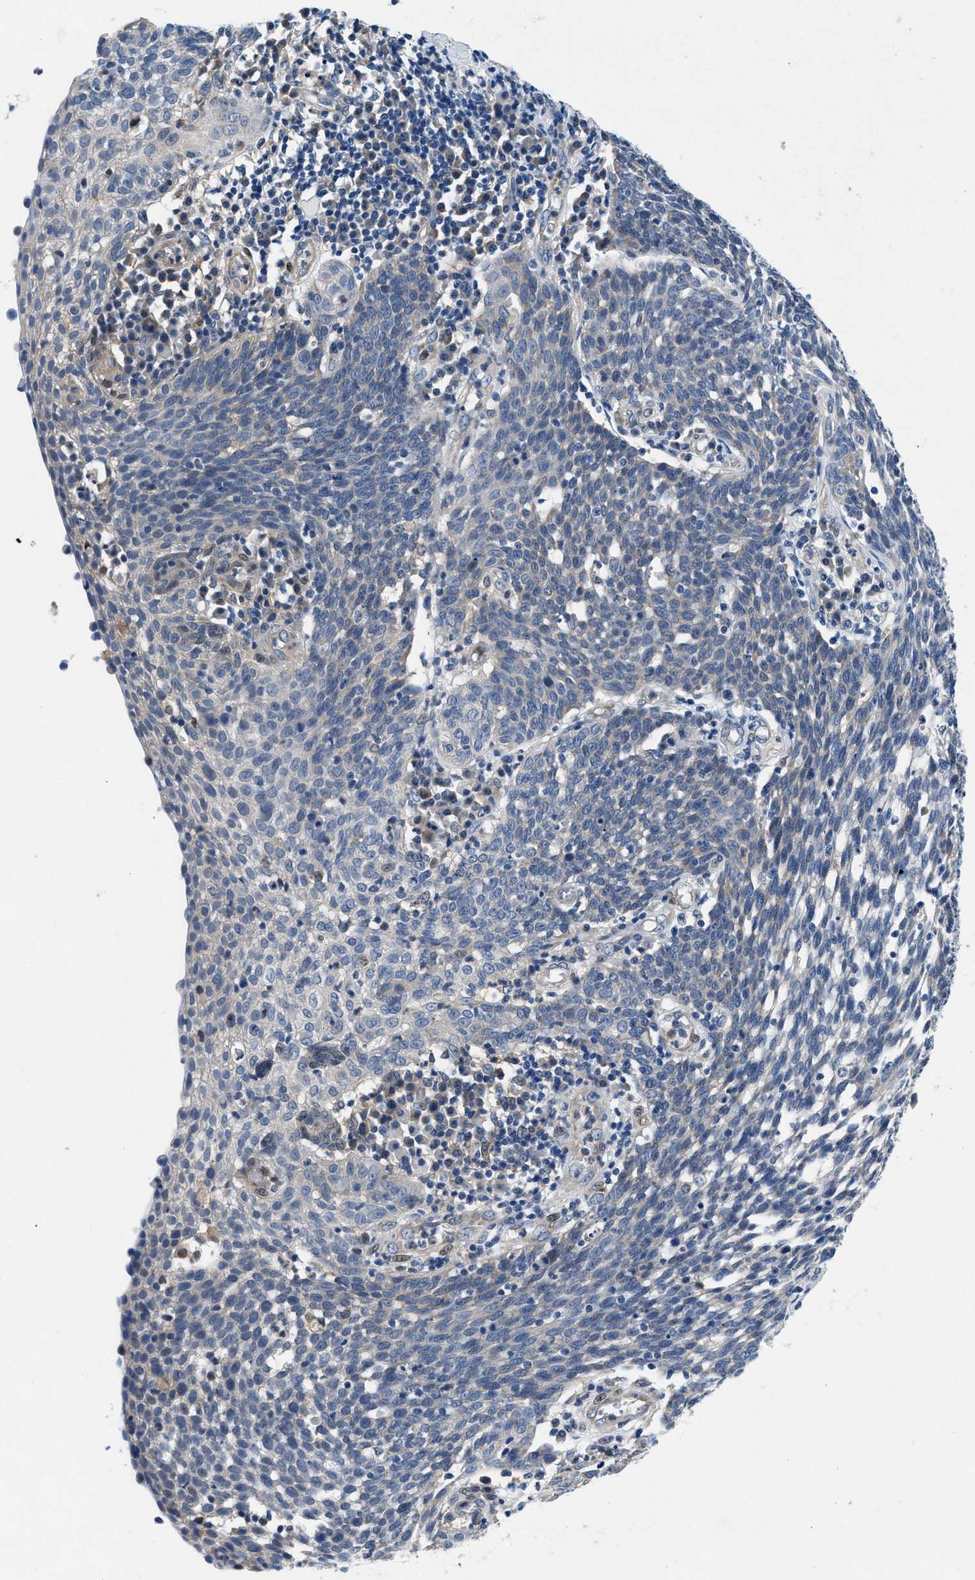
{"staining": {"intensity": "negative", "quantity": "none", "location": "none"}, "tissue": "cervical cancer", "cell_type": "Tumor cells", "image_type": "cancer", "snomed": [{"axis": "morphology", "description": "Squamous cell carcinoma, NOS"}, {"axis": "topography", "description": "Cervix"}], "caption": "Squamous cell carcinoma (cervical) stained for a protein using immunohistochemistry demonstrates no positivity tumor cells.", "gene": "COPS2", "patient": {"sex": "female", "age": 34}}